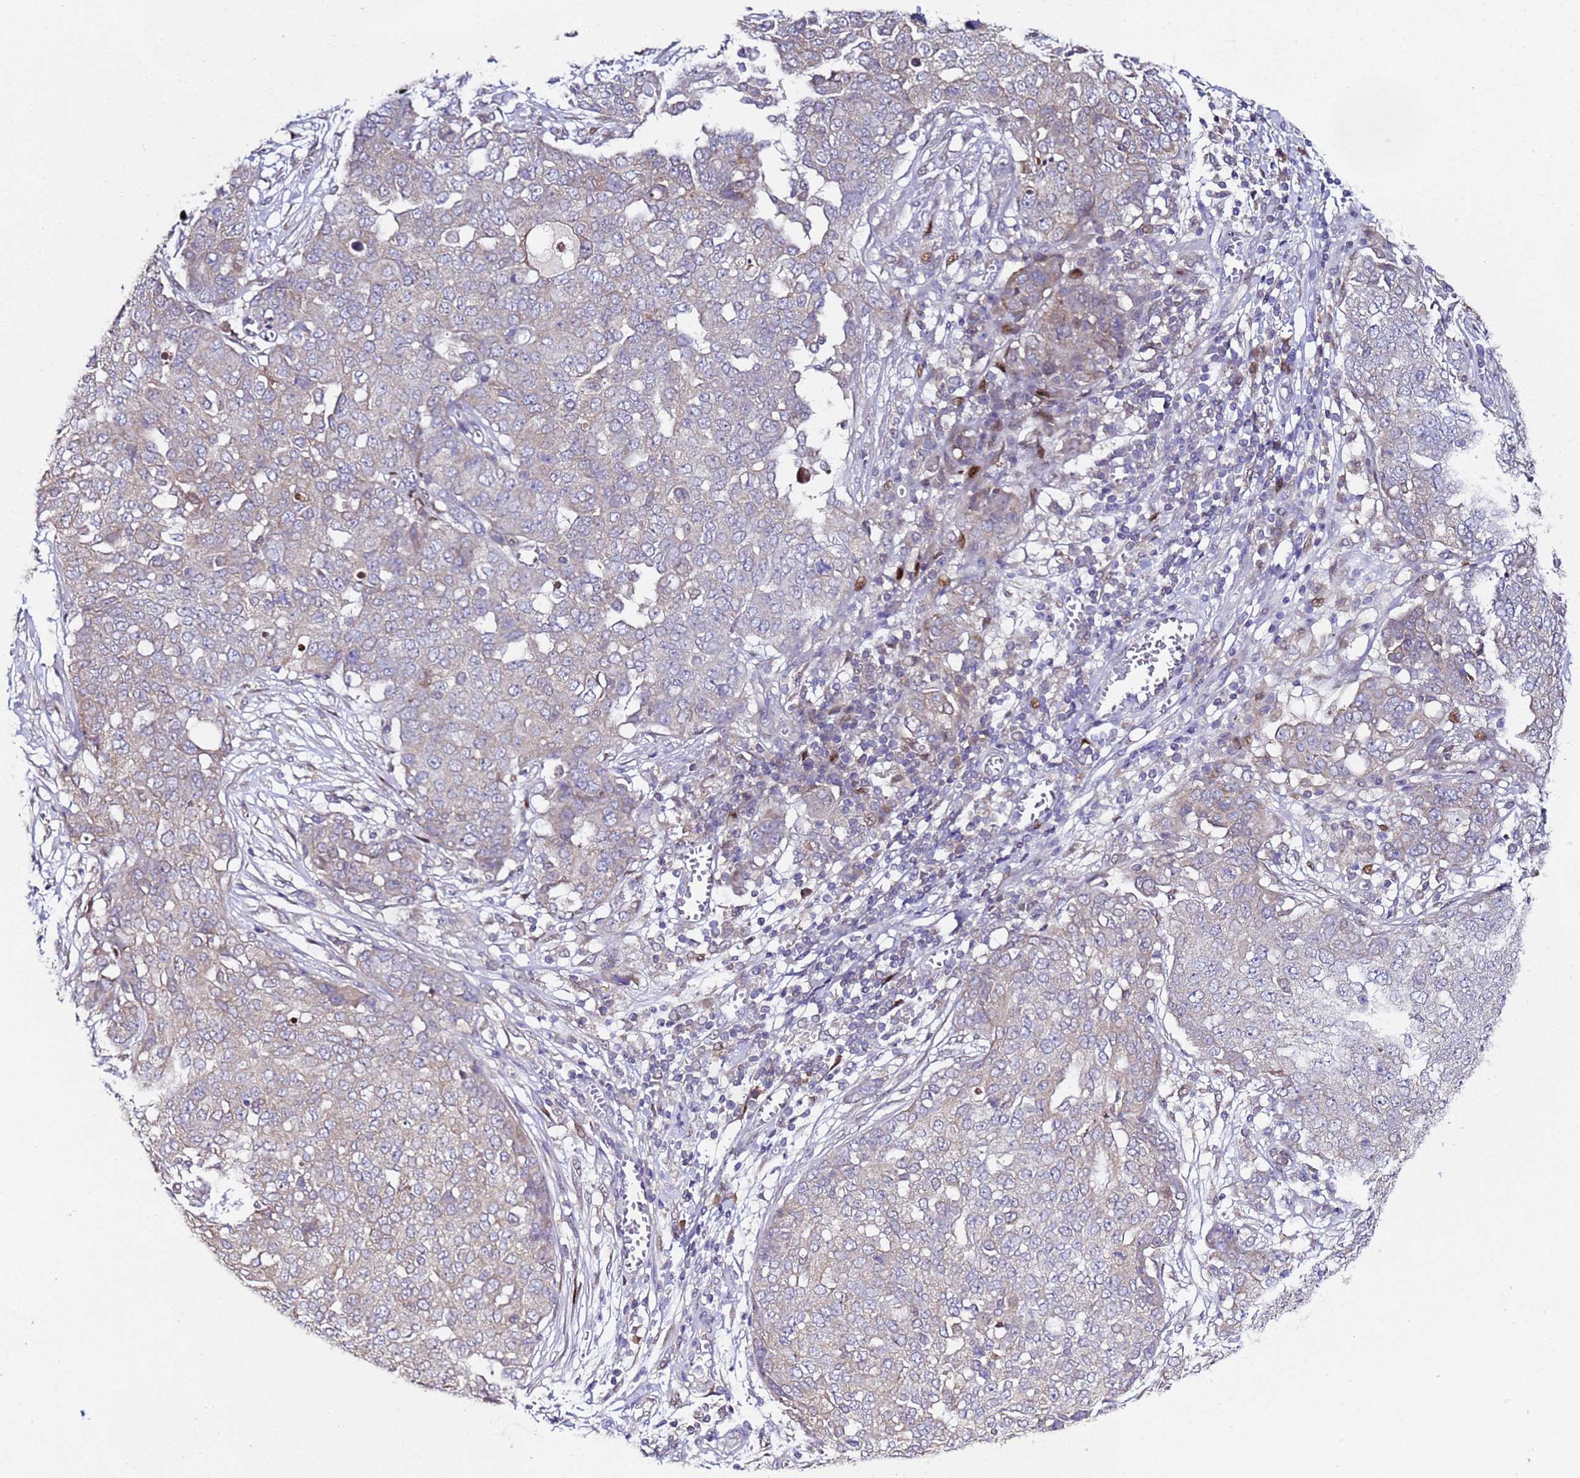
{"staining": {"intensity": "weak", "quantity": "<25%", "location": "cytoplasmic/membranous"}, "tissue": "ovarian cancer", "cell_type": "Tumor cells", "image_type": "cancer", "snomed": [{"axis": "morphology", "description": "Cystadenocarcinoma, serous, NOS"}, {"axis": "topography", "description": "Soft tissue"}, {"axis": "topography", "description": "Ovary"}], "caption": "Tumor cells show no significant positivity in ovarian cancer (serous cystadenocarcinoma). (DAB immunohistochemistry (IHC) visualized using brightfield microscopy, high magnification).", "gene": "ALG3", "patient": {"sex": "female", "age": 57}}